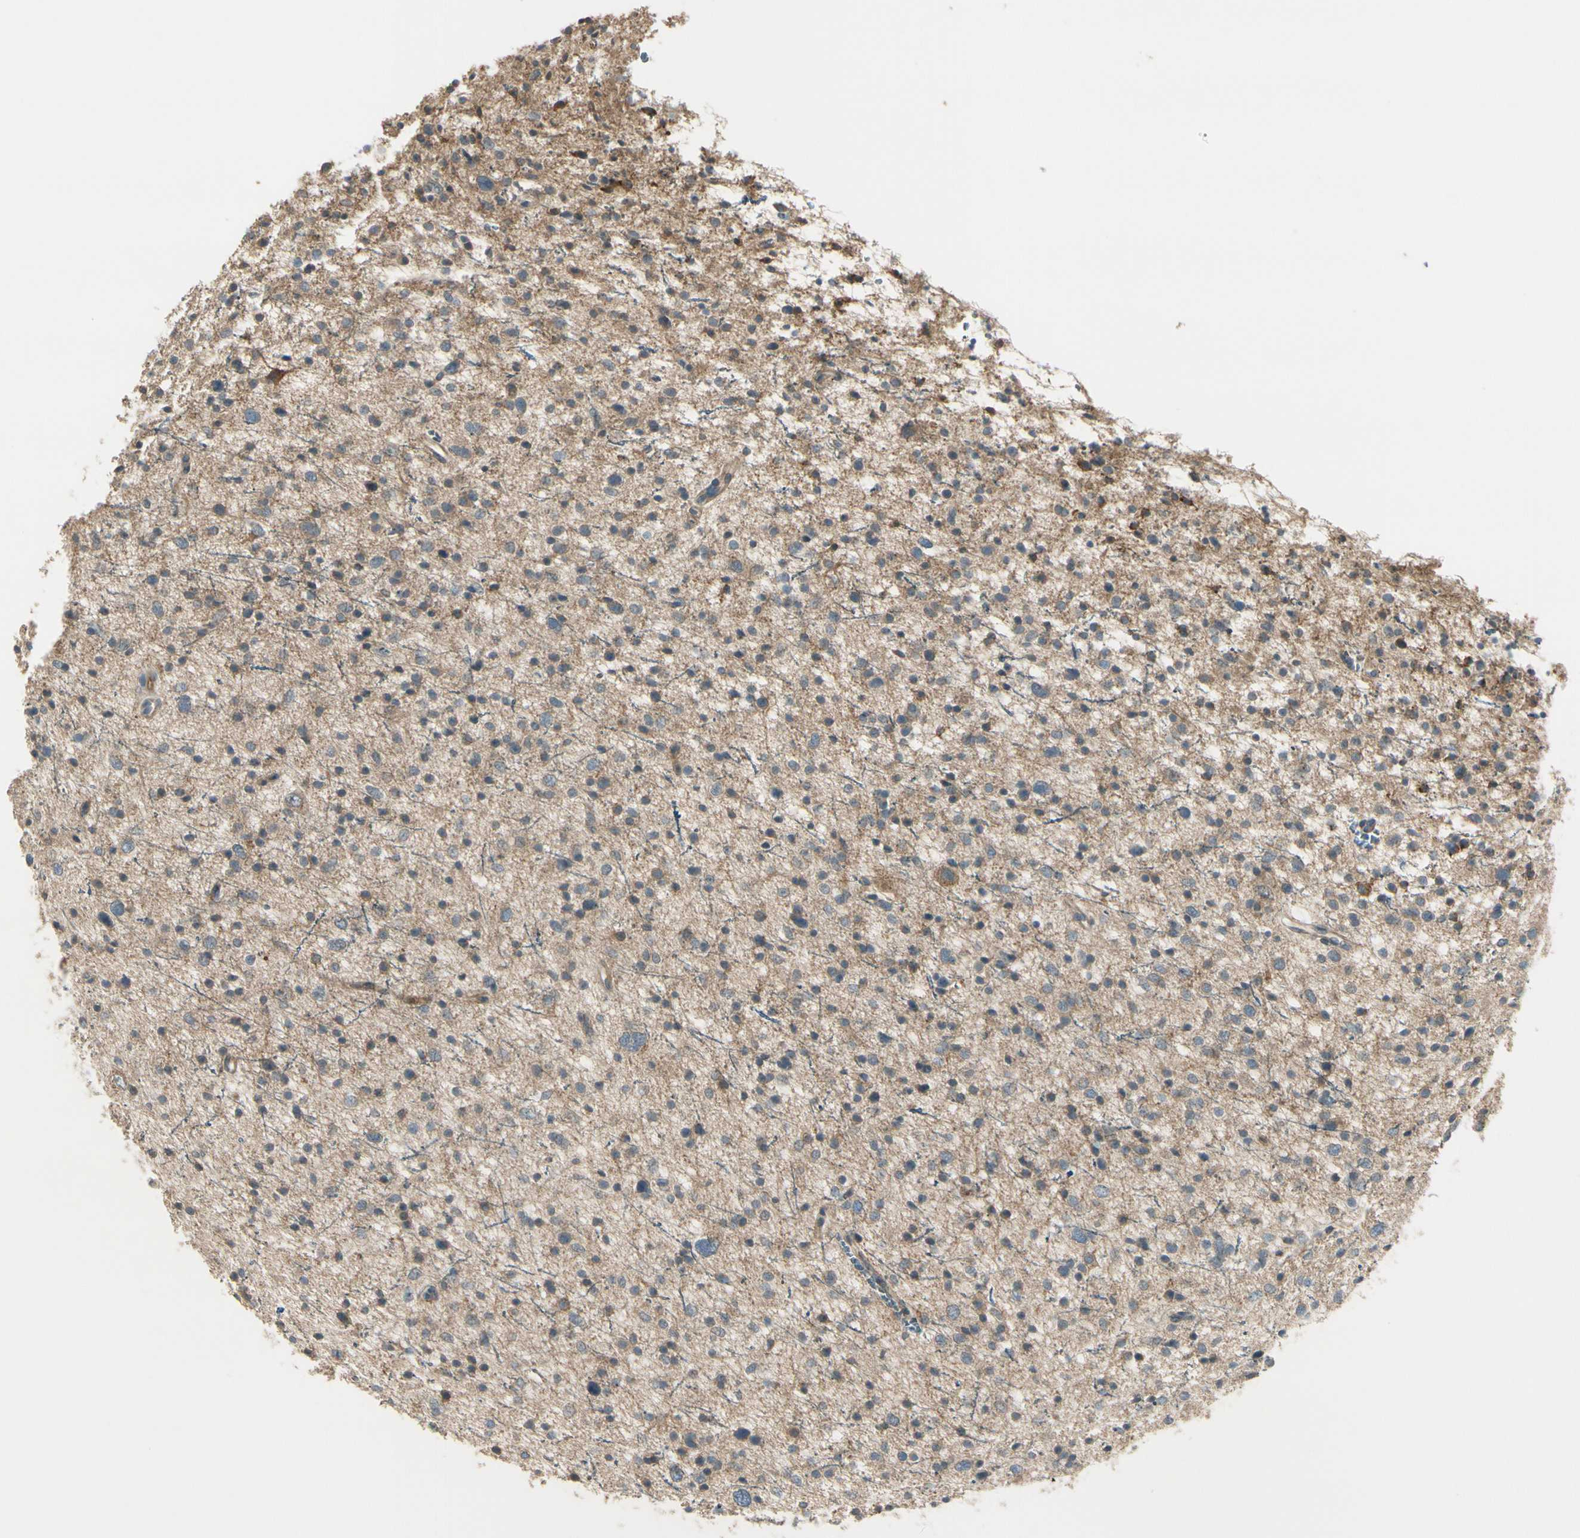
{"staining": {"intensity": "weak", "quantity": "<25%", "location": "cytoplasmic/membranous"}, "tissue": "glioma", "cell_type": "Tumor cells", "image_type": "cancer", "snomed": [{"axis": "morphology", "description": "Glioma, malignant, Low grade"}, {"axis": "topography", "description": "Brain"}], "caption": "A high-resolution histopathology image shows IHC staining of malignant glioma (low-grade), which displays no significant positivity in tumor cells.", "gene": "PPP3CB", "patient": {"sex": "female", "age": 37}}